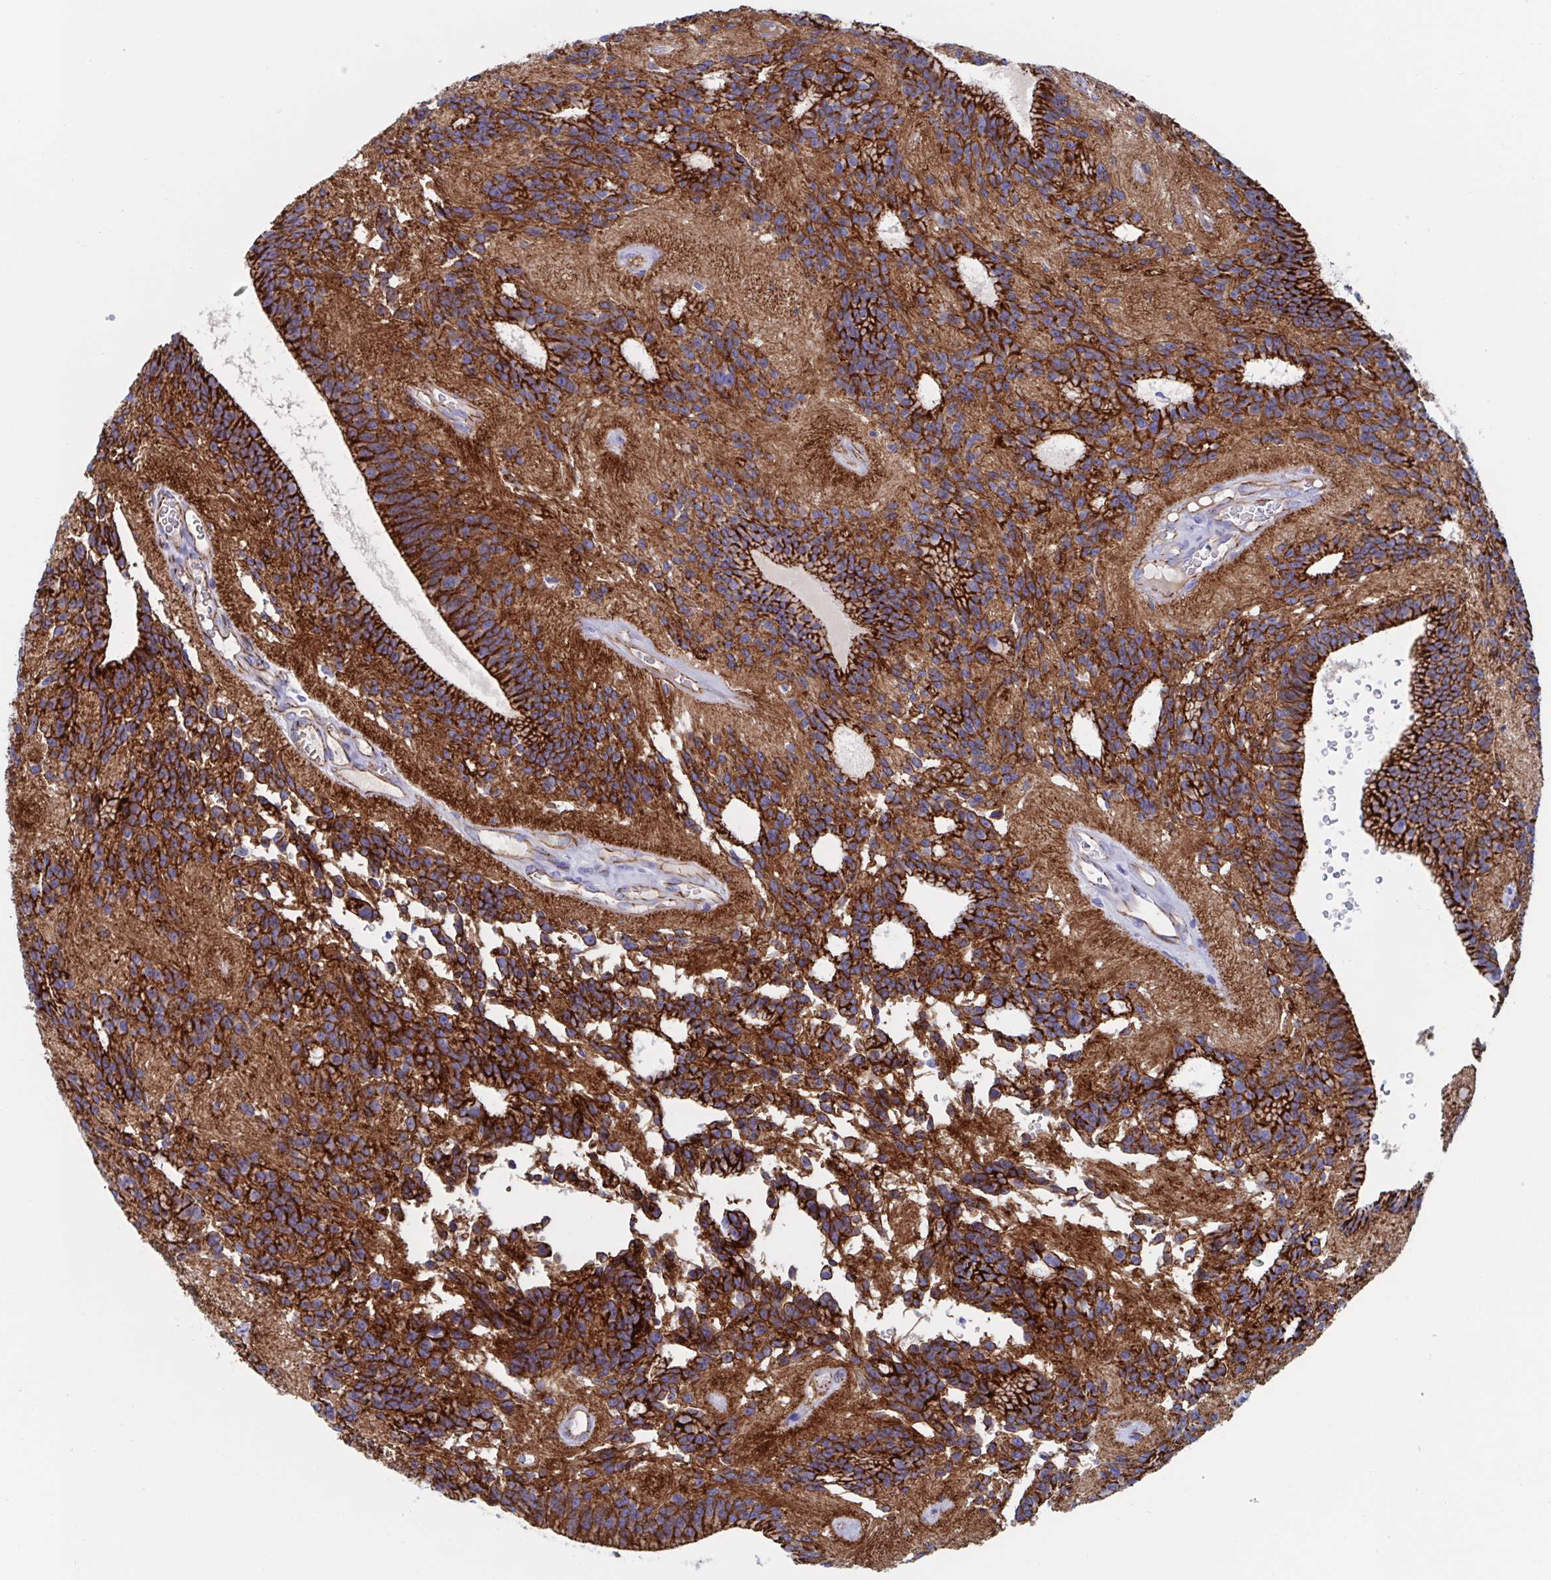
{"staining": {"intensity": "strong", "quantity": ">75%", "location": "cytoplasmic/membranous"}, "tissue": "glioma", "cell_type": "Tumor cells", "image_type": "cancer", "snomed": [{"axis": "morphology", "description": "Glioma, malignant, Low grade"}, {"axis": "topography", "description": "Brain"}], "caption": "DAB immunohistochemical staining of human malignant glioma (low-grade) demonstrates strong cytoplasmic/membranous protein staining in approximately >75% of tumor cells. (DAB IHC, brown staining for protein, blue staining for nuclei).", "gene": "CDH2", "patient": {"sex": "male", "age": 31}}